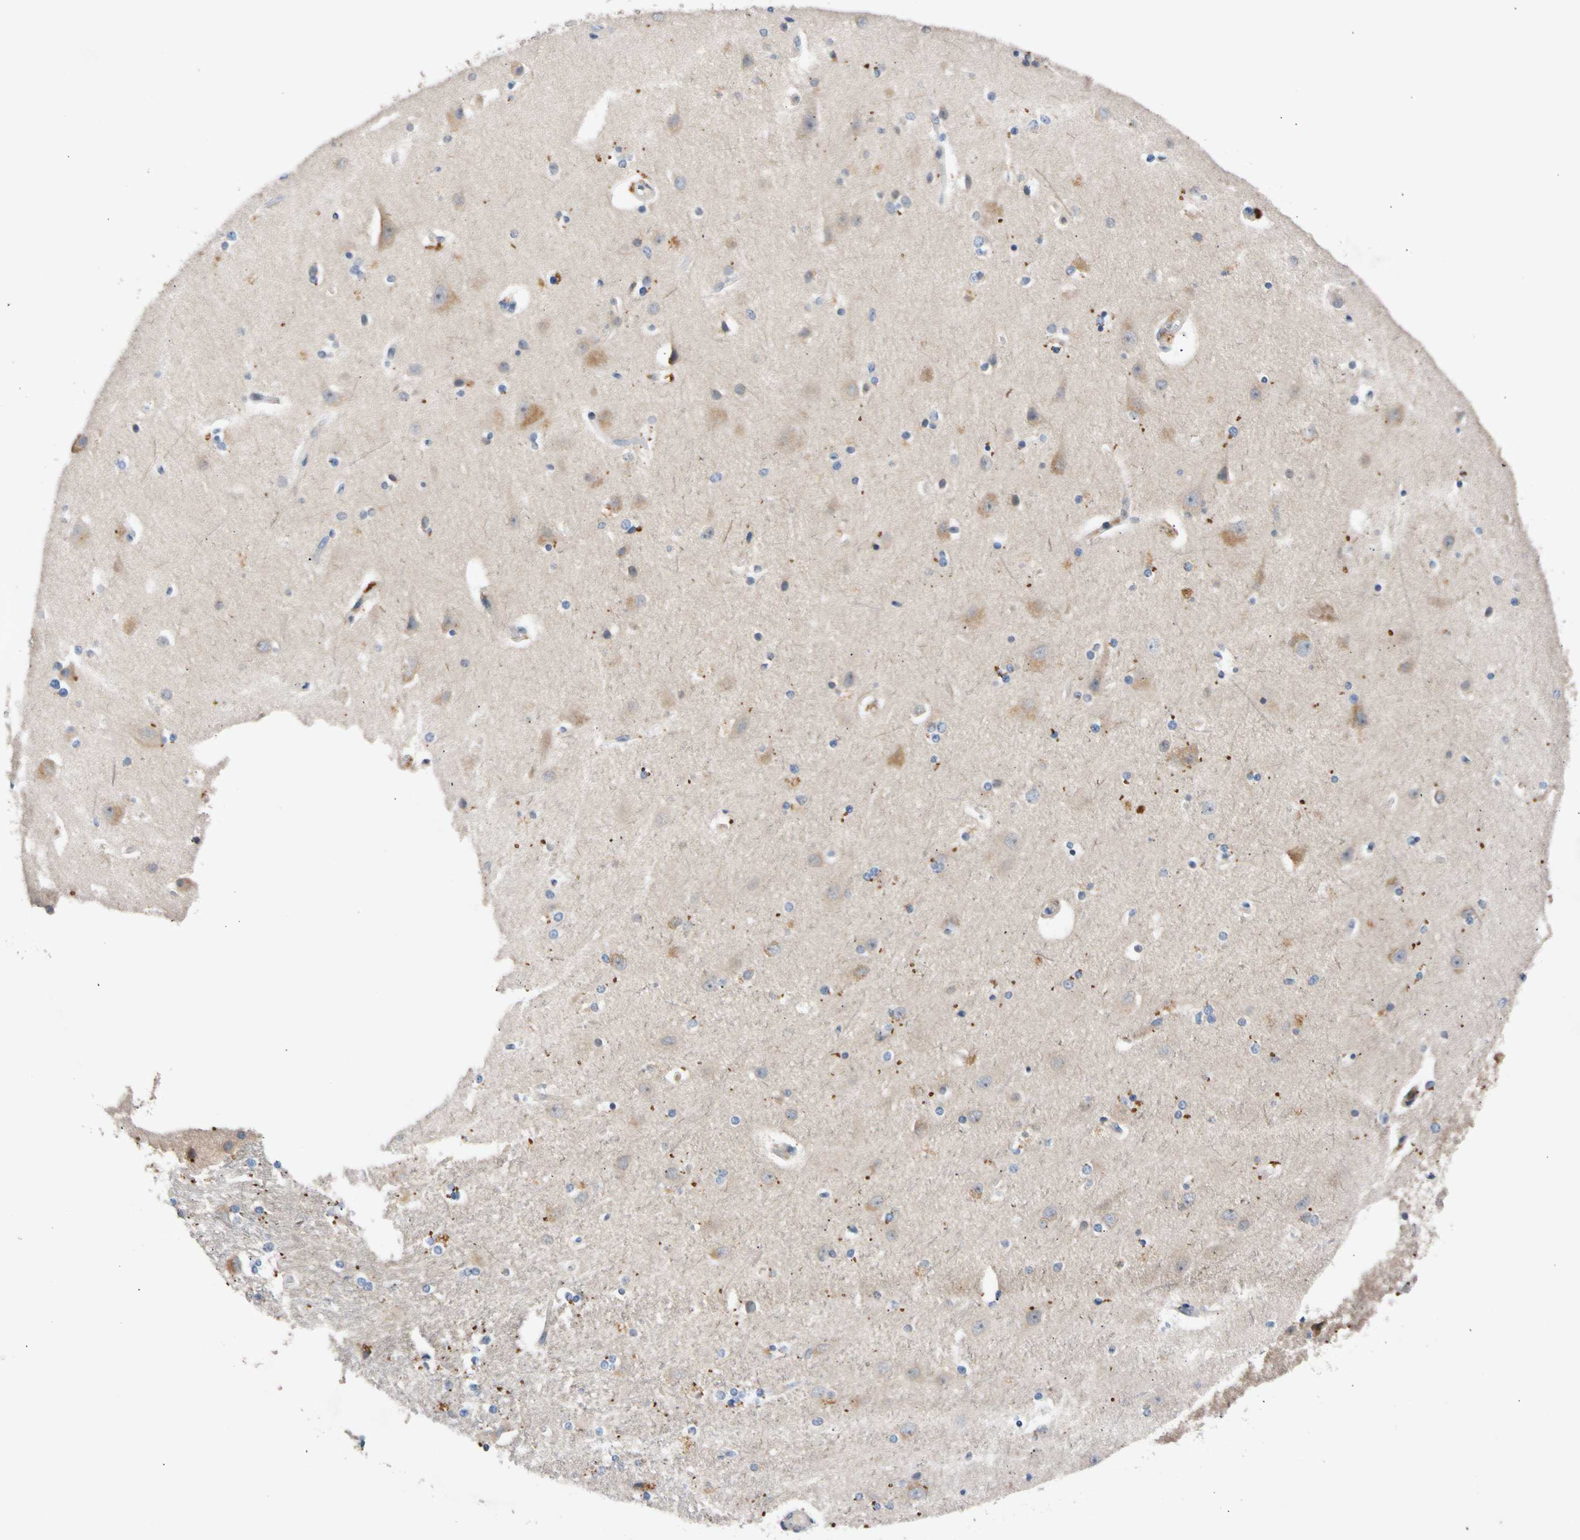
{"staining": {"intensity": "weak", "quantity": "<25%", "location": "cytoplasmic/membranous"}, "tissue": "caudate", "cell_type": "Glial cells", "image_type": "normal", "snomed": [{"axis": "morphology", "description": "Normal tissue, NOS"}, {"axis": "topography", "description": "Lateral ventricle wall"}], "caption": "Caudate stained for a protein using immunohistochemistry (IHC) displays no expression glial cells.", "gene": "CNST", "patient": {"sex": "female", "age": 54}}